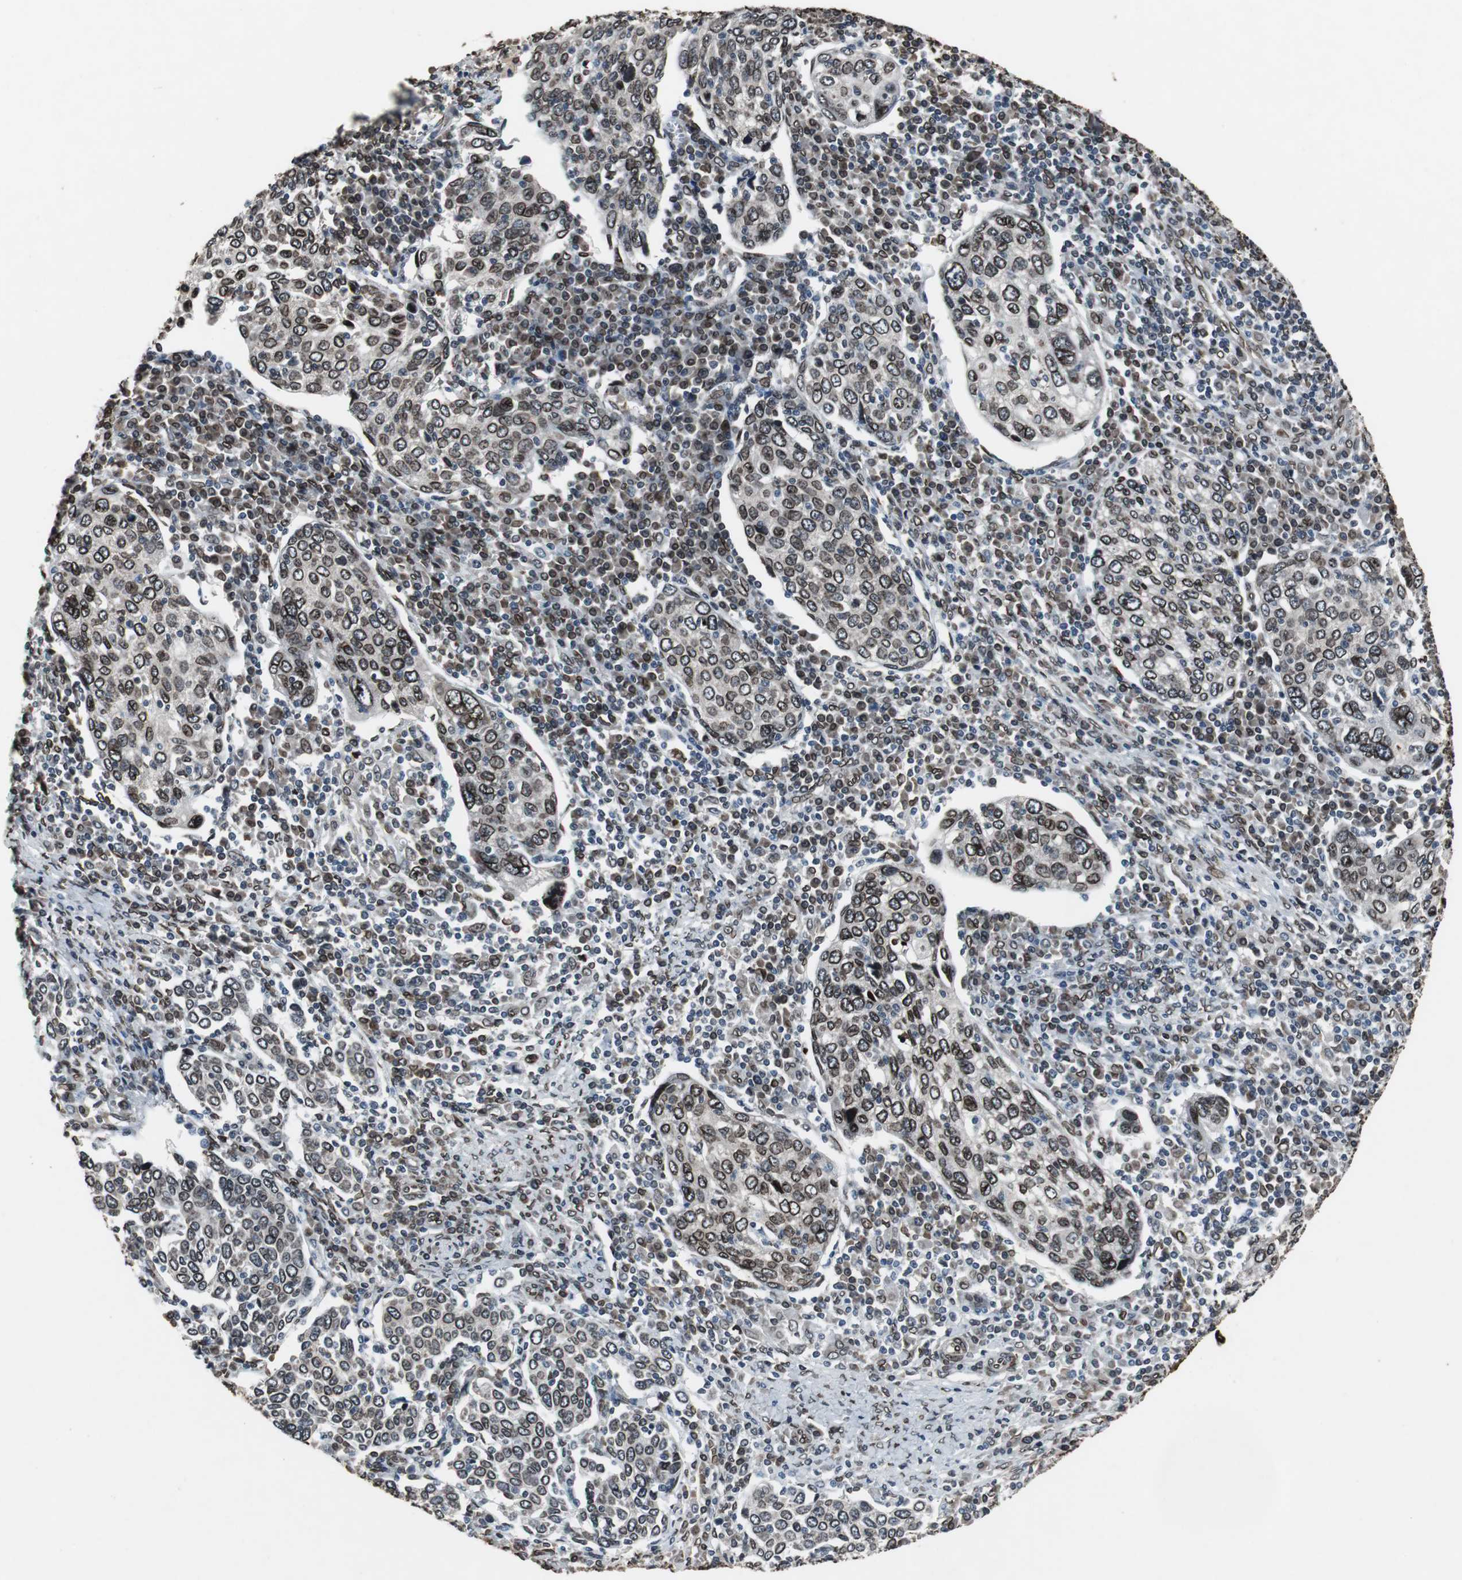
{"staining": {"intensity": "strong", "quantity": ">75%", "location": "cytoplasmic/membranous,nuclear"}, "tissue": "cervical cancer", "cell_type": "Tumor cells", "image_type": "cancer", "snomed": [{"axis": "morphology", "description": "Squamous cell carcinoma, NOS"}, {"axis": "topography", "description": "Cervix"}], "caption": "An image of human cervical squamous cell carcinoma stained for a protein shows strong cytoplasmic/membranous and nuclear brown staining in tumor cells.", "gene": "LMNA", "patient": {"sex": "female", "age": 40}}